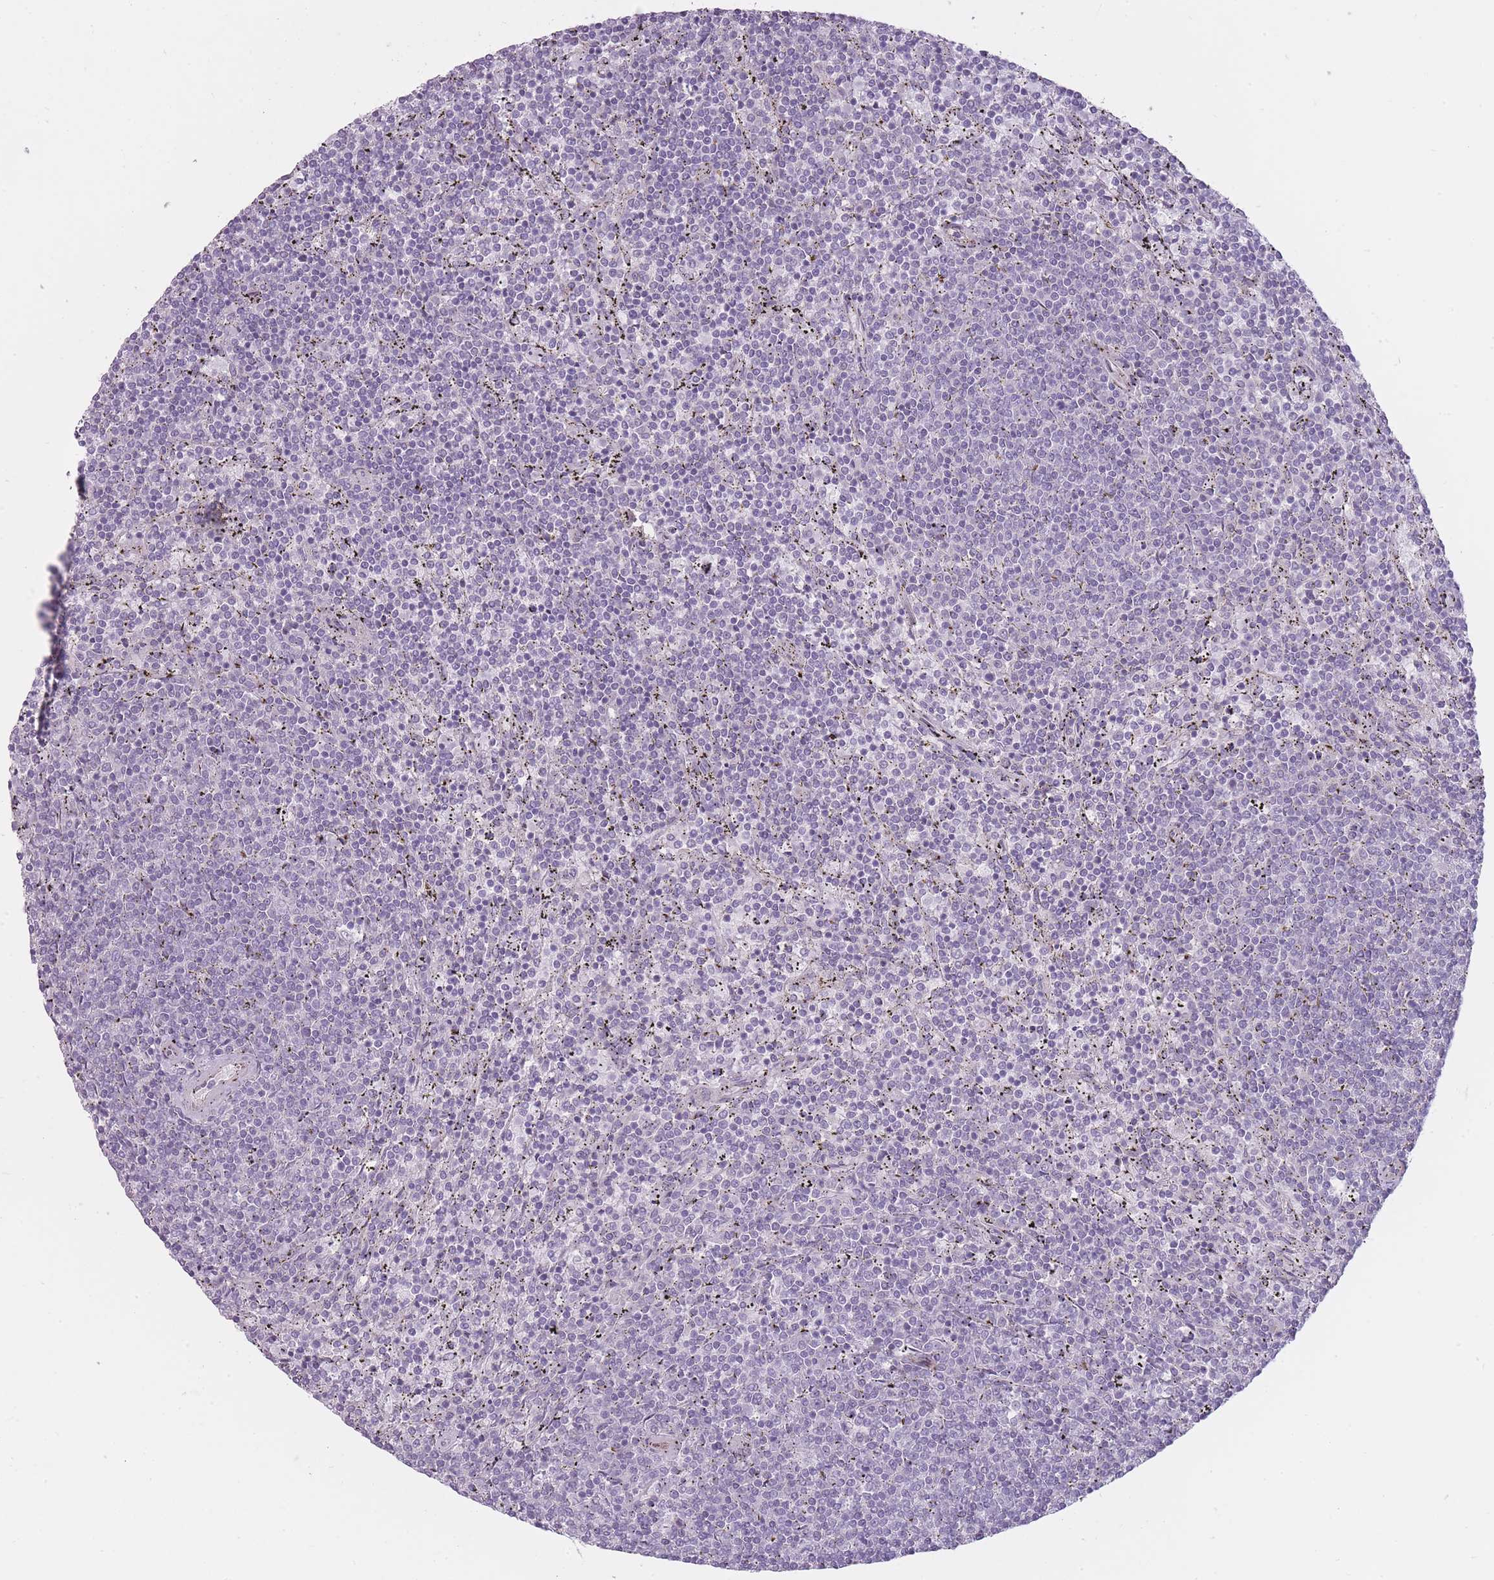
{"staining": {"intensity": "negative", "quantity": "none", "location": "none"}, "tissue": "lymphoma", "cell_type": "Tumor cells", "image_type": "cancer", "snomed": [{"axis": "morphology", "description": "Malignant lymphoma, non-Hodgkin's type, Low grade"}, {"axis": "topography", "description": "Spleen"}], "caption": "This is an IHC image of malignant lymphoma, non-Hodgkin's type (low-grade). There is no staining in tumor cells.", "gene": "PGRMC2", "patient": {"sex": "female", "age": 50}}